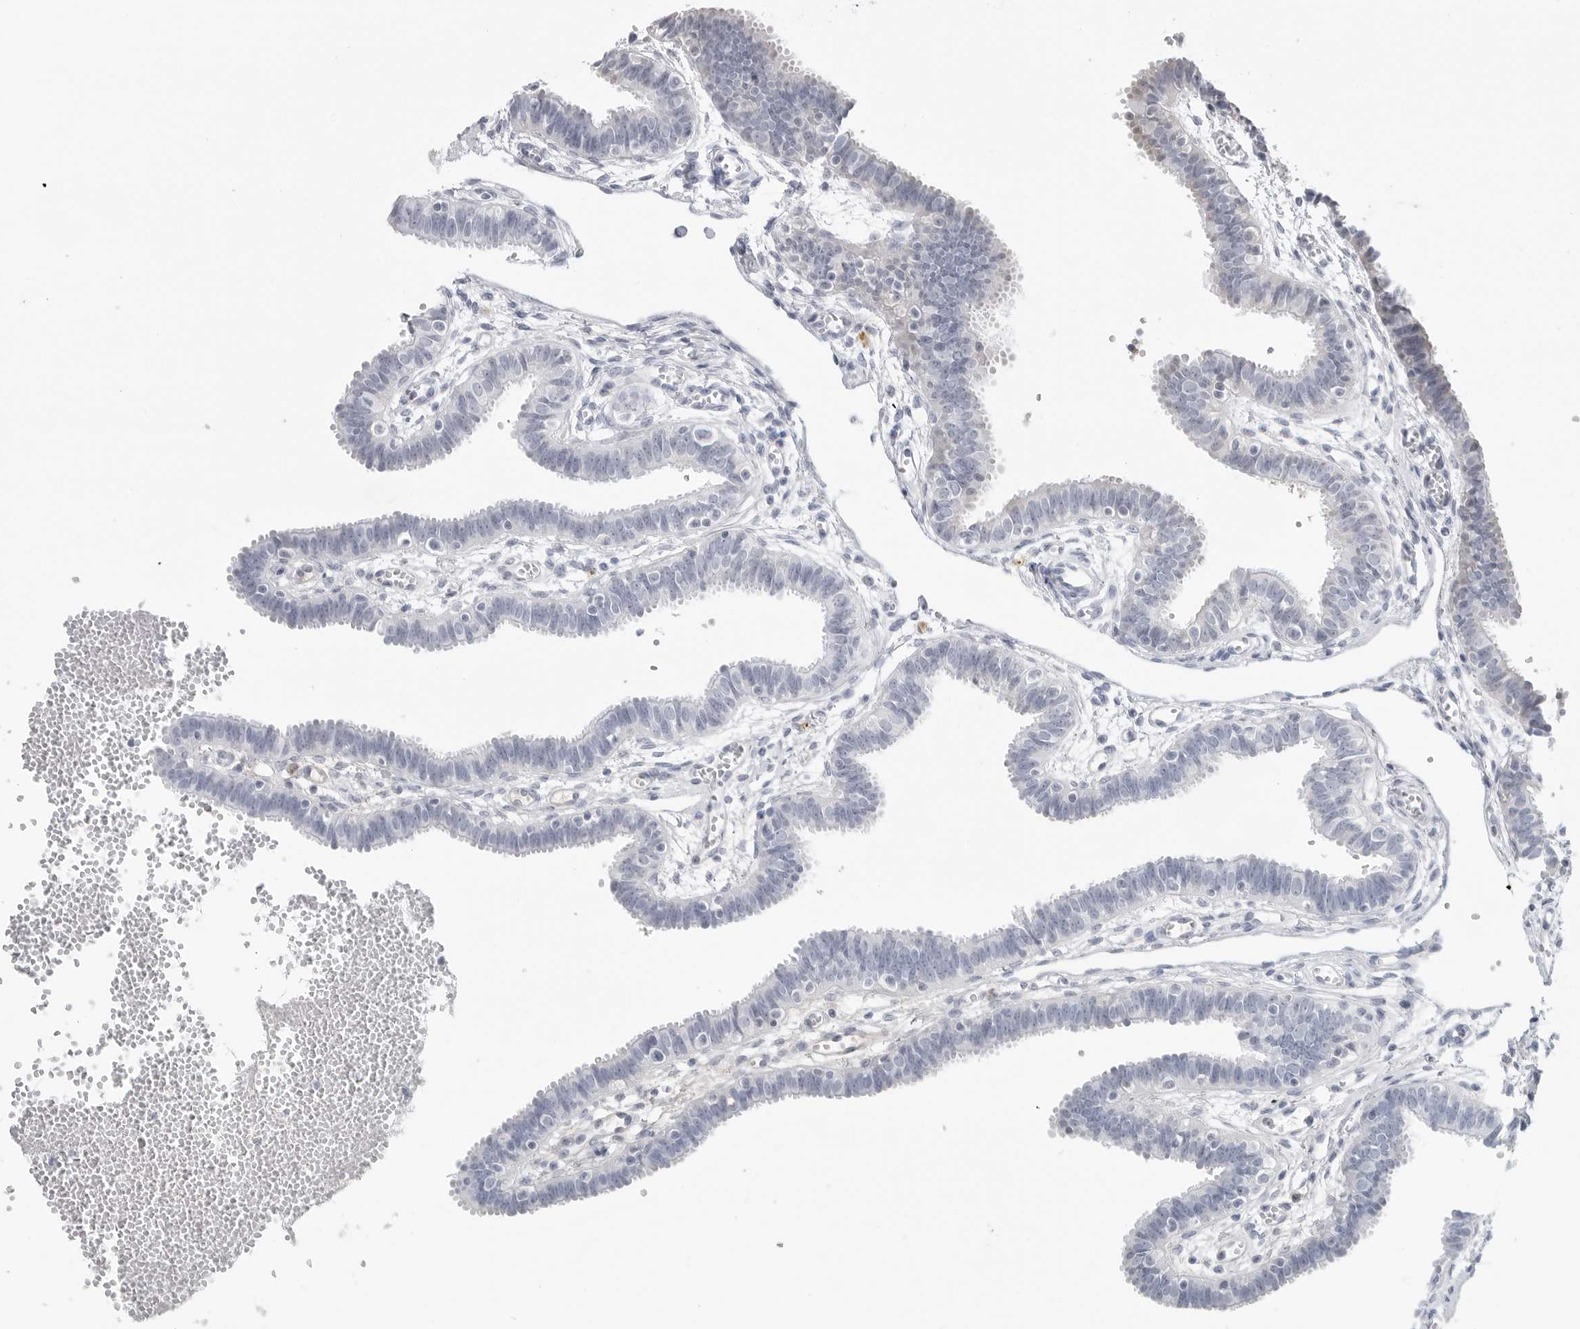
{"staining": {"intensity": "negative", "quantity": "none", "location": "none"}, "tissue": "fallopian tube", "cell_type": "Glandular cells", "image_type": "normal", "snomed": [{"axis": "morphology", "description": "Normal tissue, NOS"}, {"axis": "topography", "description": "Fallopian tube"}, {"axis": "topography", "description": "Placenta"}], "caption": "This micrograph is of benign fallopian tube stained with immunohistochemistry to label a protein in brown with the nuclei are counter-stained blue. There is no staining in glandular cells.", "gene": "AMPD1", "patient": {"sex": "female", "age": 32}}